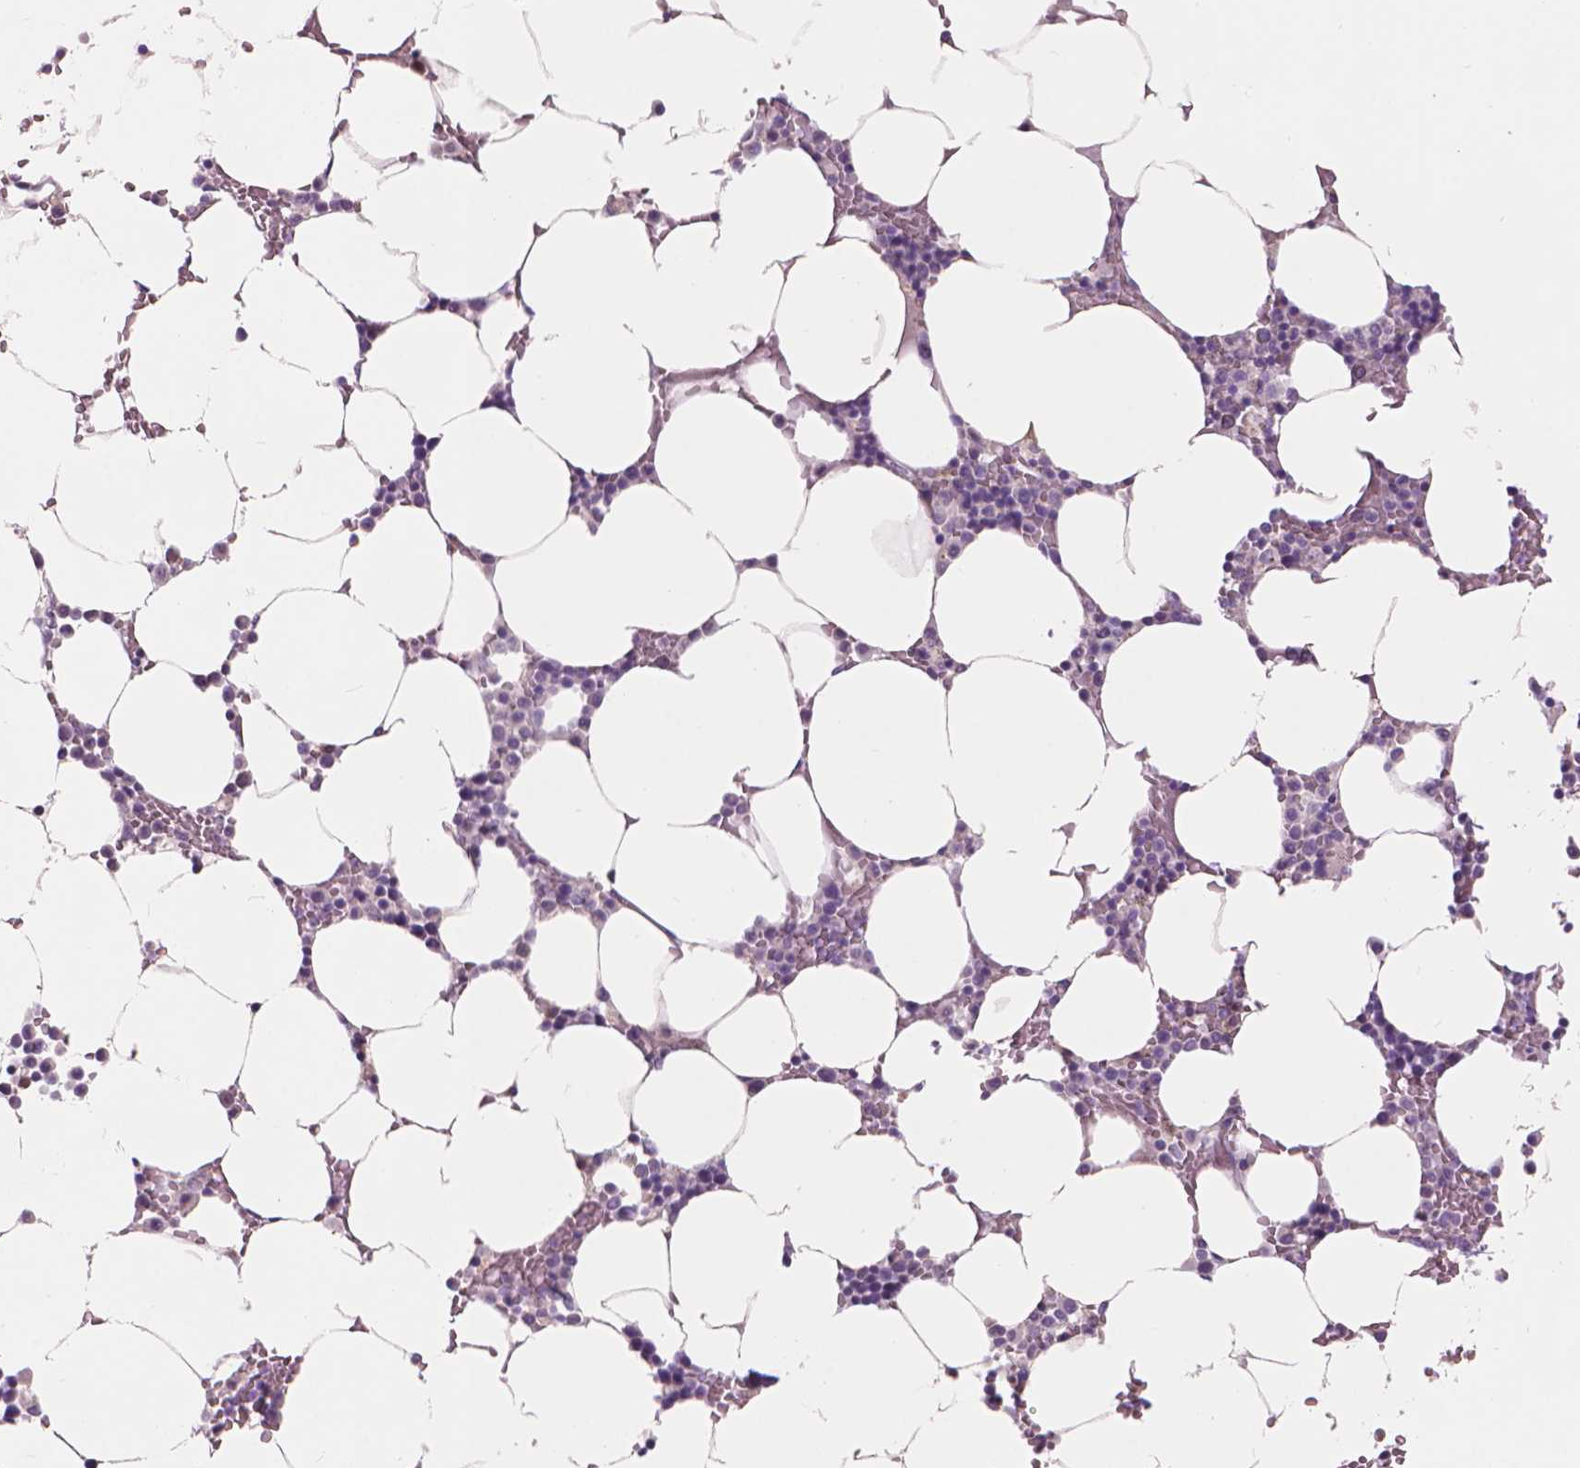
{"staining": {"intensity": "negative", "quantity": "none", "location": "none"}, "tissue": "bone marrow", "cell_type": "Hematopoietic cells", "image_type": "normal", "snomed": [{"axis": "morphology", "description": "Normal tissue, NOS"}, {"axis": "topography", "description": "Bone marrow"}], "caption": "The histopathology image displays no significant expression in hematopoietic cells of bone marrow.", "gene": "ENO2", "patient": {"sex": "female", "age": 52}}